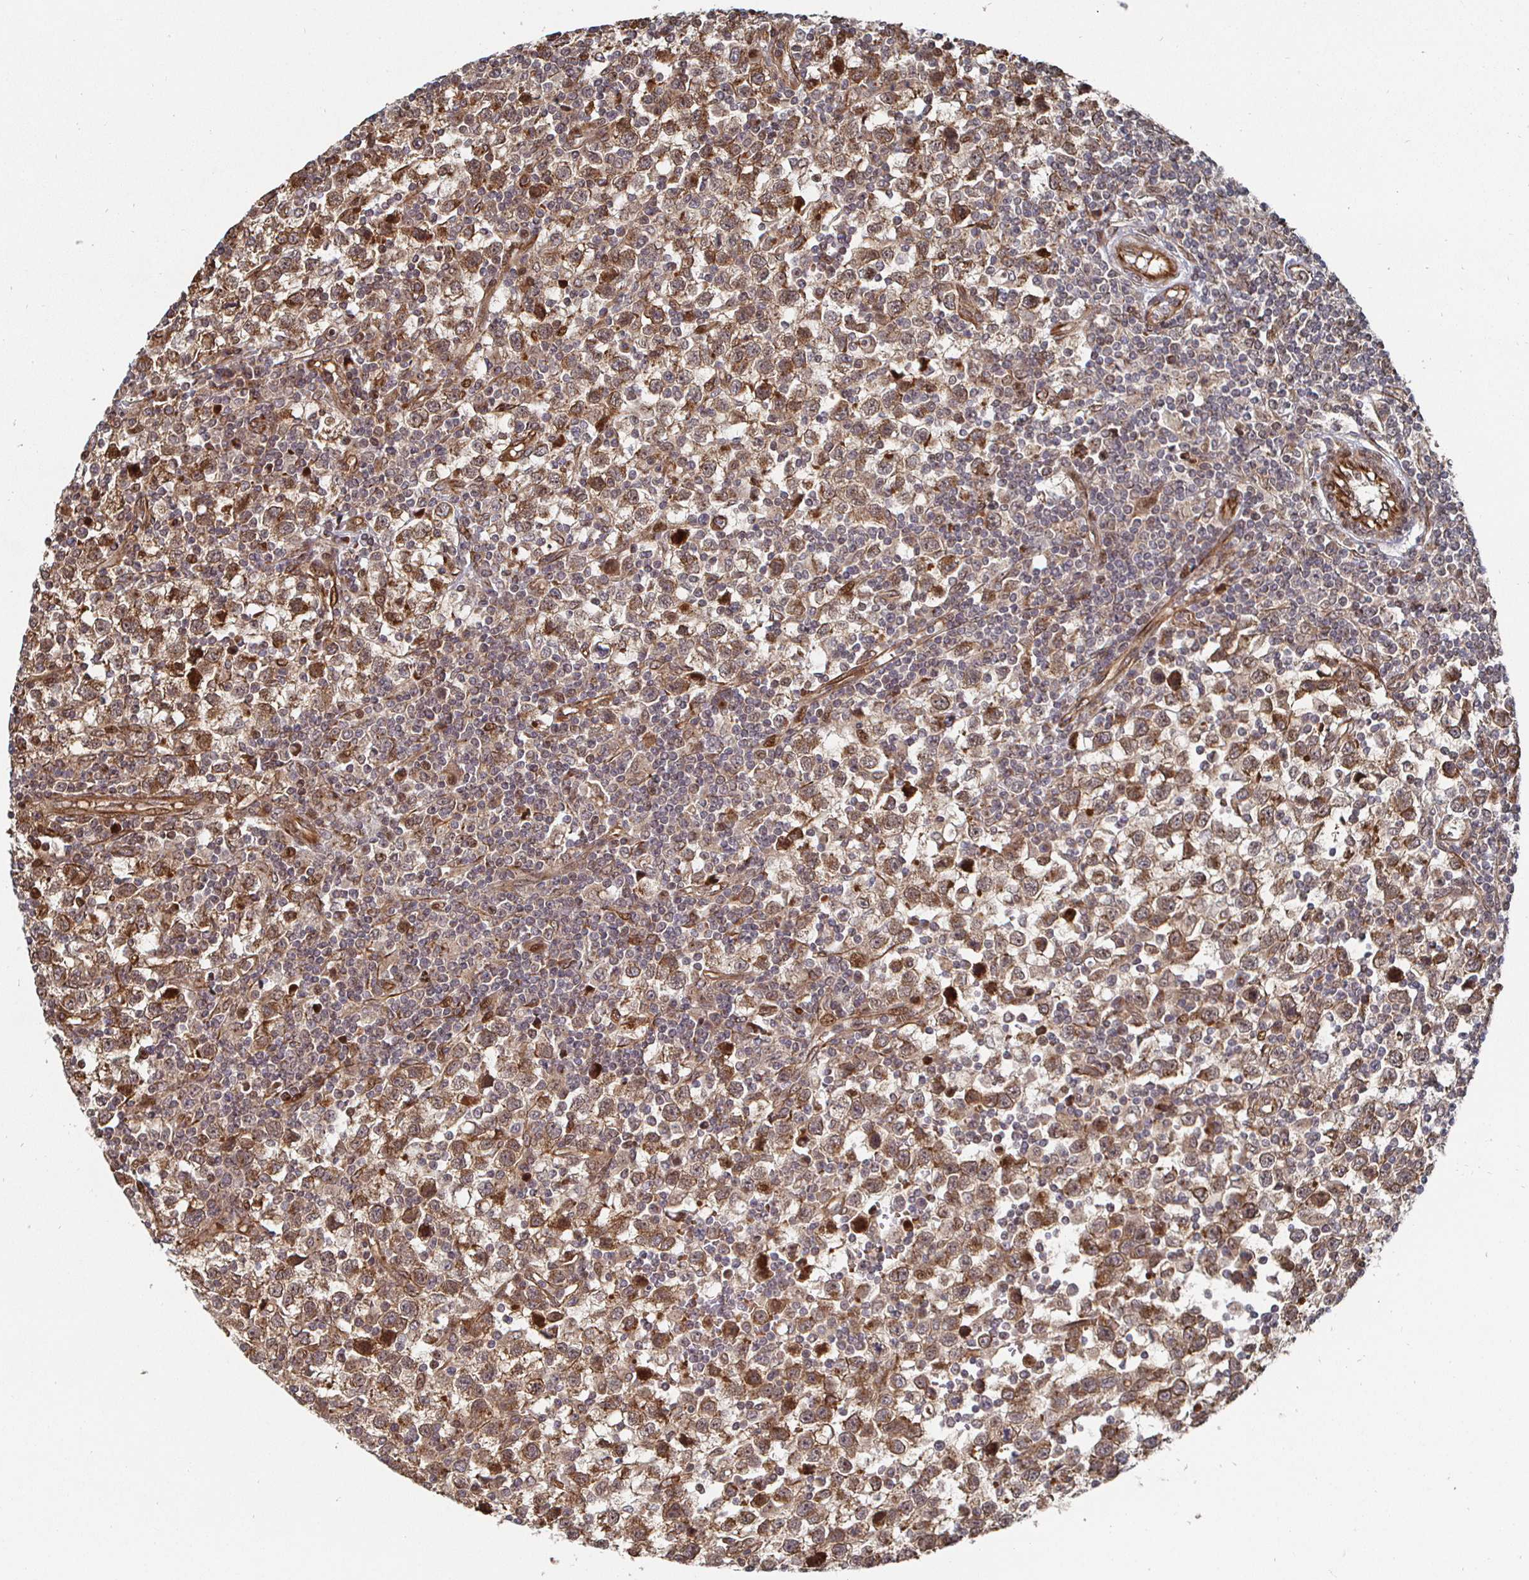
{"staining": {"intensity": "moderate", "quantity": ">75%", "location": "cytoplasmic/membranous"}, "tissue": "testis cancer", "cell_type": "Tumor cells", "image_type": "cancer", "snomed": [{"axis": "morphology", "description": "Seminoma, NOS"}, {"axis": "topography", "description": "Testis"}], "caption": "Immunohistochemistry micrograph of human seminoma (testis) stained for a protein (brown), which reveals medium levels of moderate cytoplasmic/membranous positivity in about >75% of tumor cells.", "gene": "TBKBP1", "patient": {"sex": "male", "age": 34}}